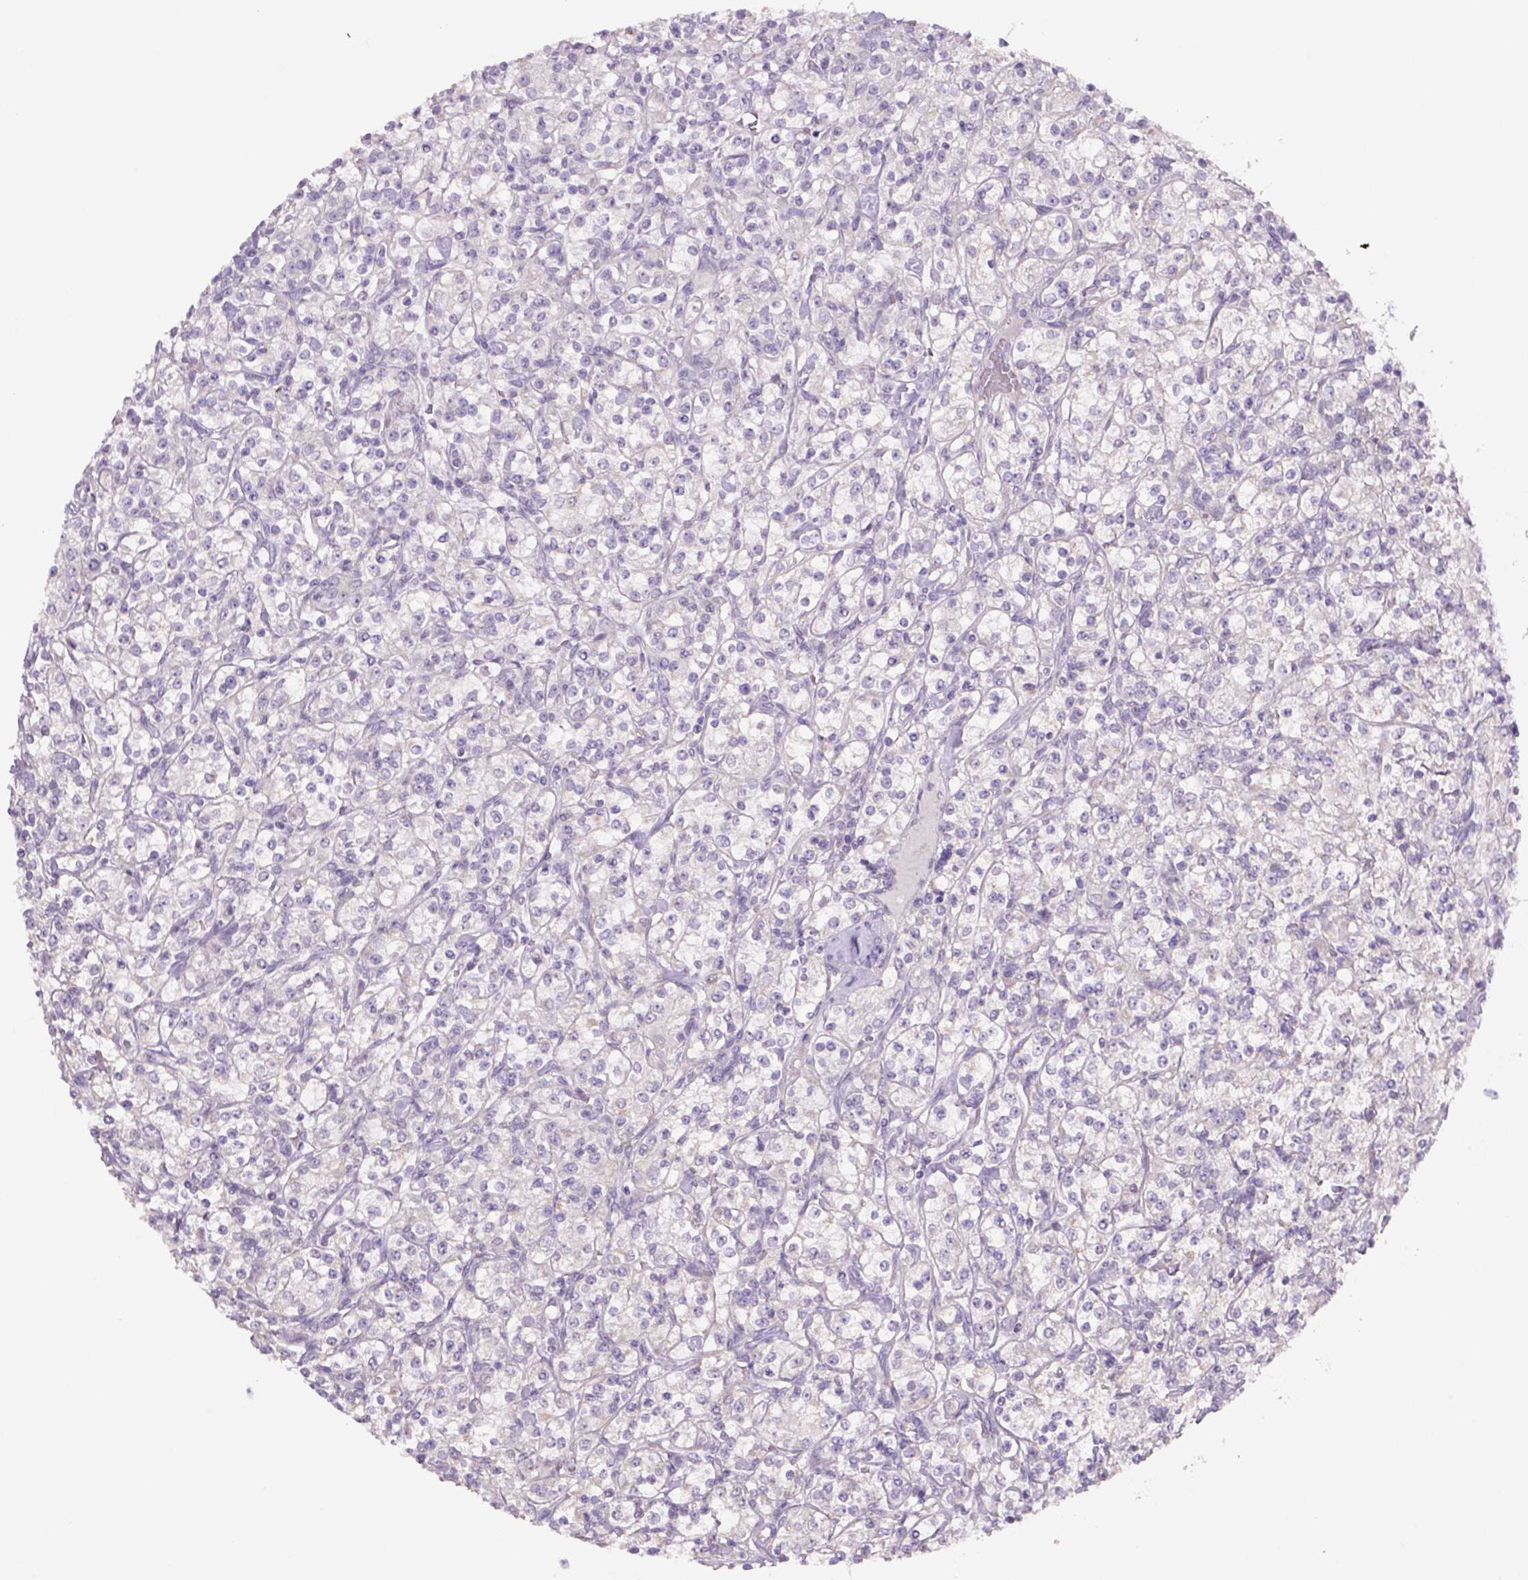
{"staining": {"intensity": "negative", "quantity": "none", "location": "none"}, "tissue": "renal cancer", "cell_type": "Tumor cells", "image_type": "cancer", "snomed": [{"axis": "morphology", "description": "Adenocarcinoma, NOS"}, {"axis": "topography", "description": "Kidney"}], "caption": "Immunohistochemical staining of human renal adenocarcinoma displays no significant expression in tumor cells.", "gene": "ADGRV1", "patient": {"sex": "male", "age": 77}}